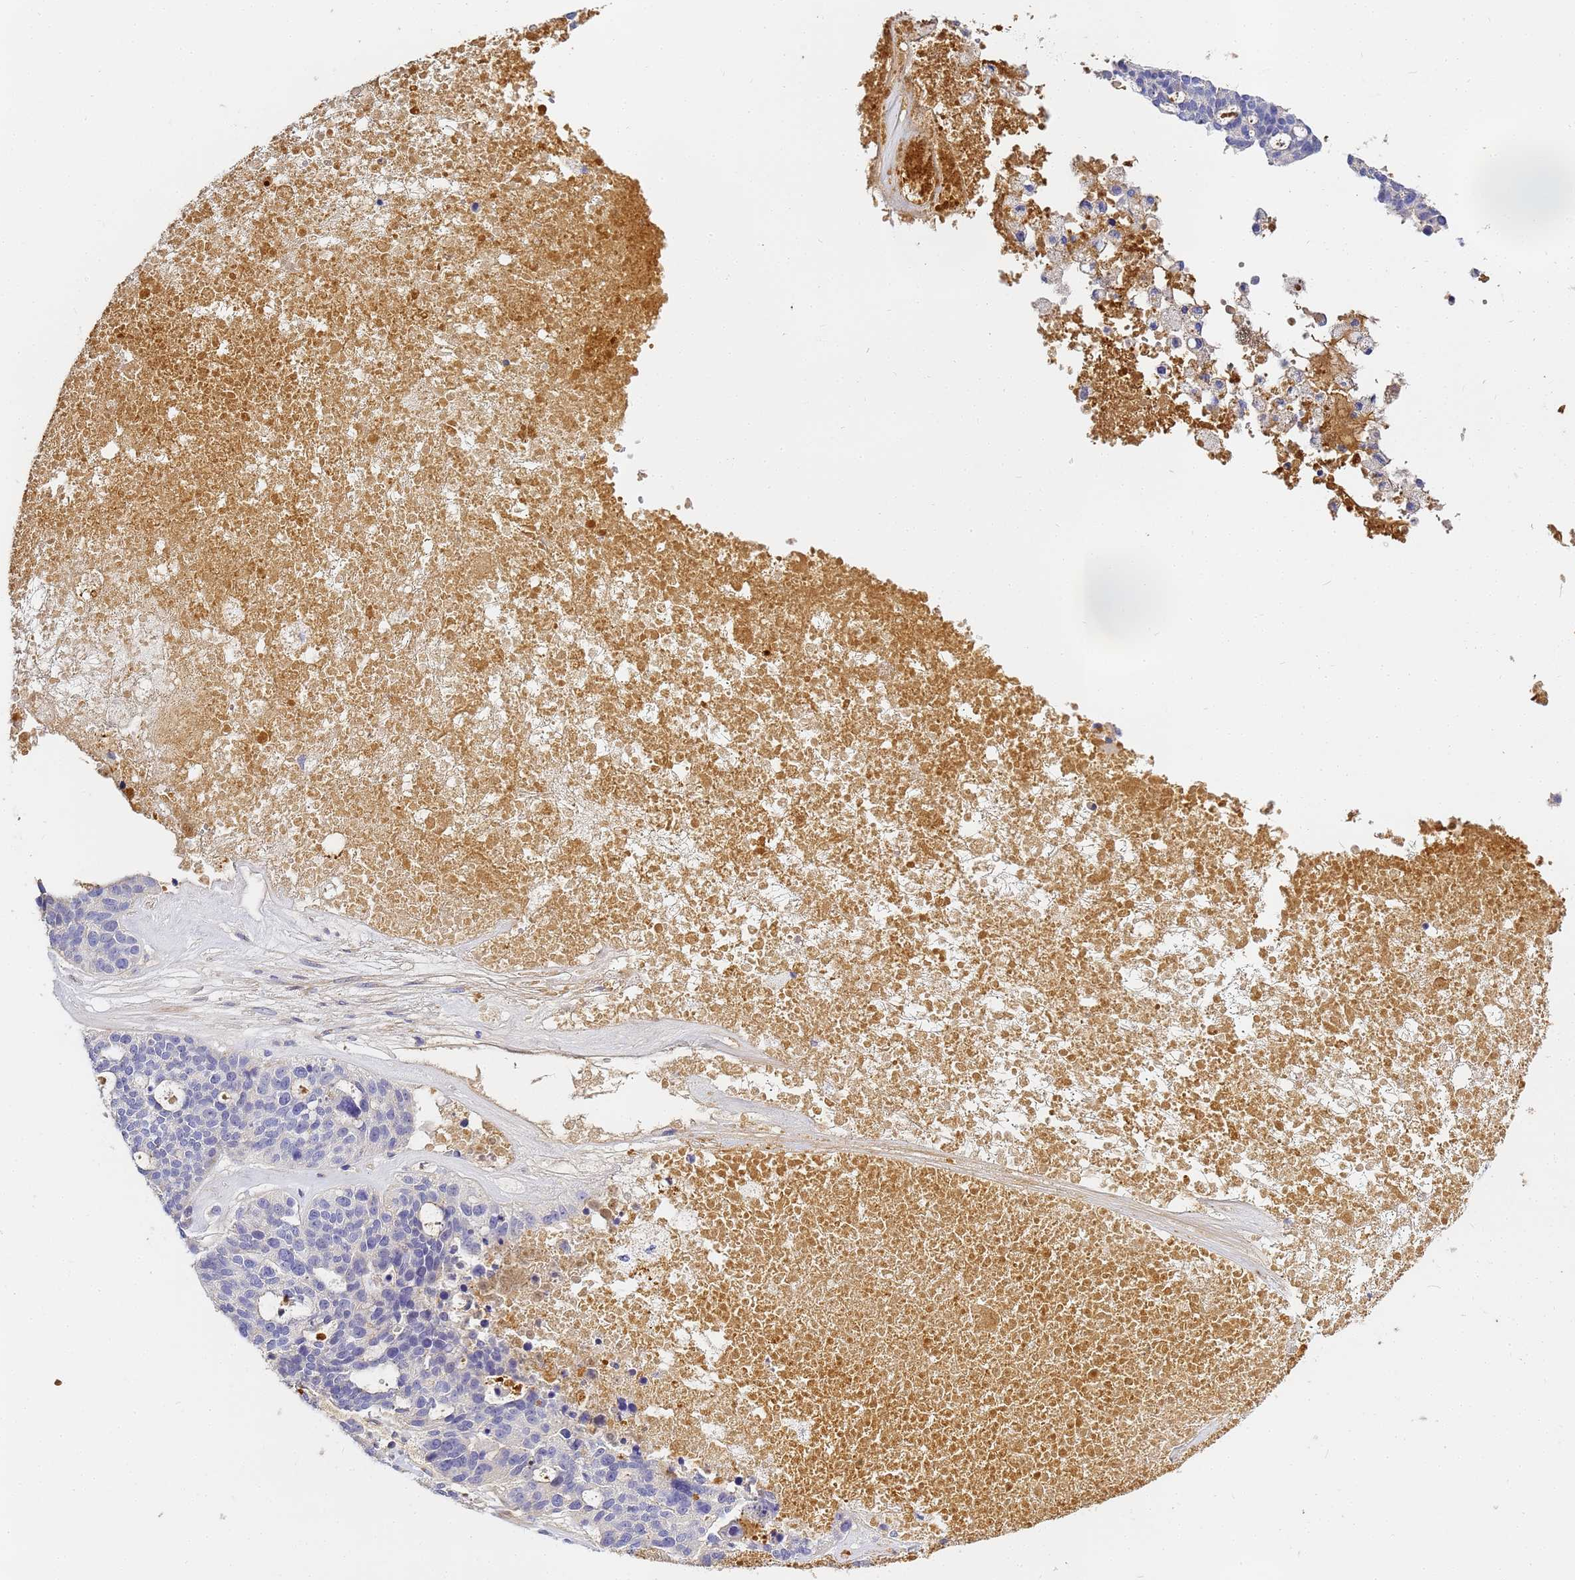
{"staining": {"intensity": "negative", "quantity": "none", "location": "none"}, "tissue": "ovarian cancer", "cell_type": "Tumor cells", "image_type": "cancer", "snomed": [{"axis": "morphology", "description": "Cystadenocarcinoma, serous, NOS"}, {"axis": "topography", "description": "Ovary"}], "caption": "Ovarian serous cystadenocarcinoma was stained to show a protein in brown. There is no significant expression in tumor cells.", "gene": "CFH", "patient": {"sex": "female", "age": 59}}